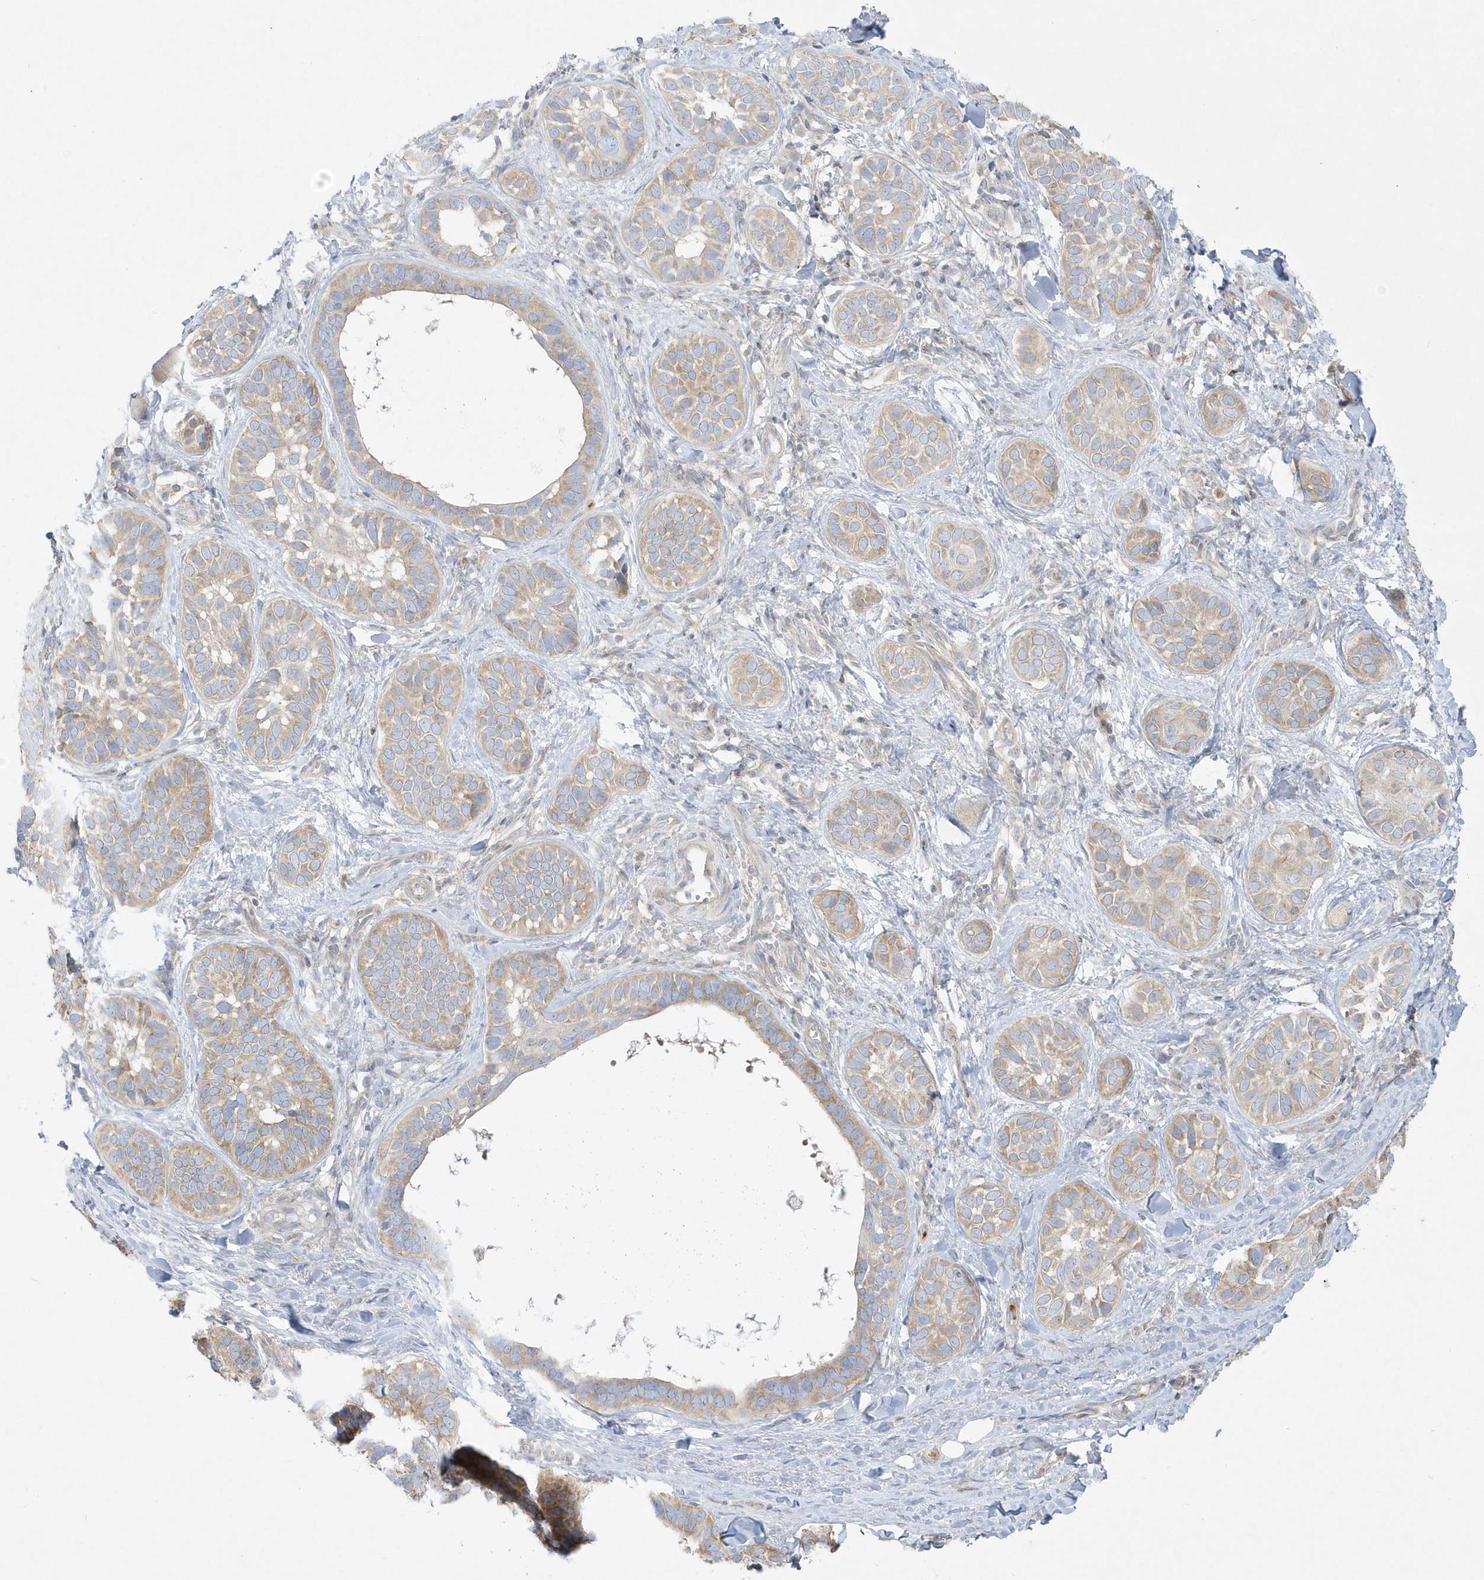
{"staining": {"intensity": "weak", "quantity": ">75%", "location": "cytoplasmic/membranous"}, "tissue": "skin cancer", "cell_type": "Tumor cells", "image_type": "cancer", "snomed": [{"axis": "morphology", "description": "Basal cell carcinoma"}, {"axis": "topography", "description": "Skin"}], "caption": "Skin cancer stained with IHC reveals weak cytoplasmic/membranous staining in approximately >75% of tumor cells.", "gene": "DNAJC18", "patient": {"sex": "male", "age": 62}}